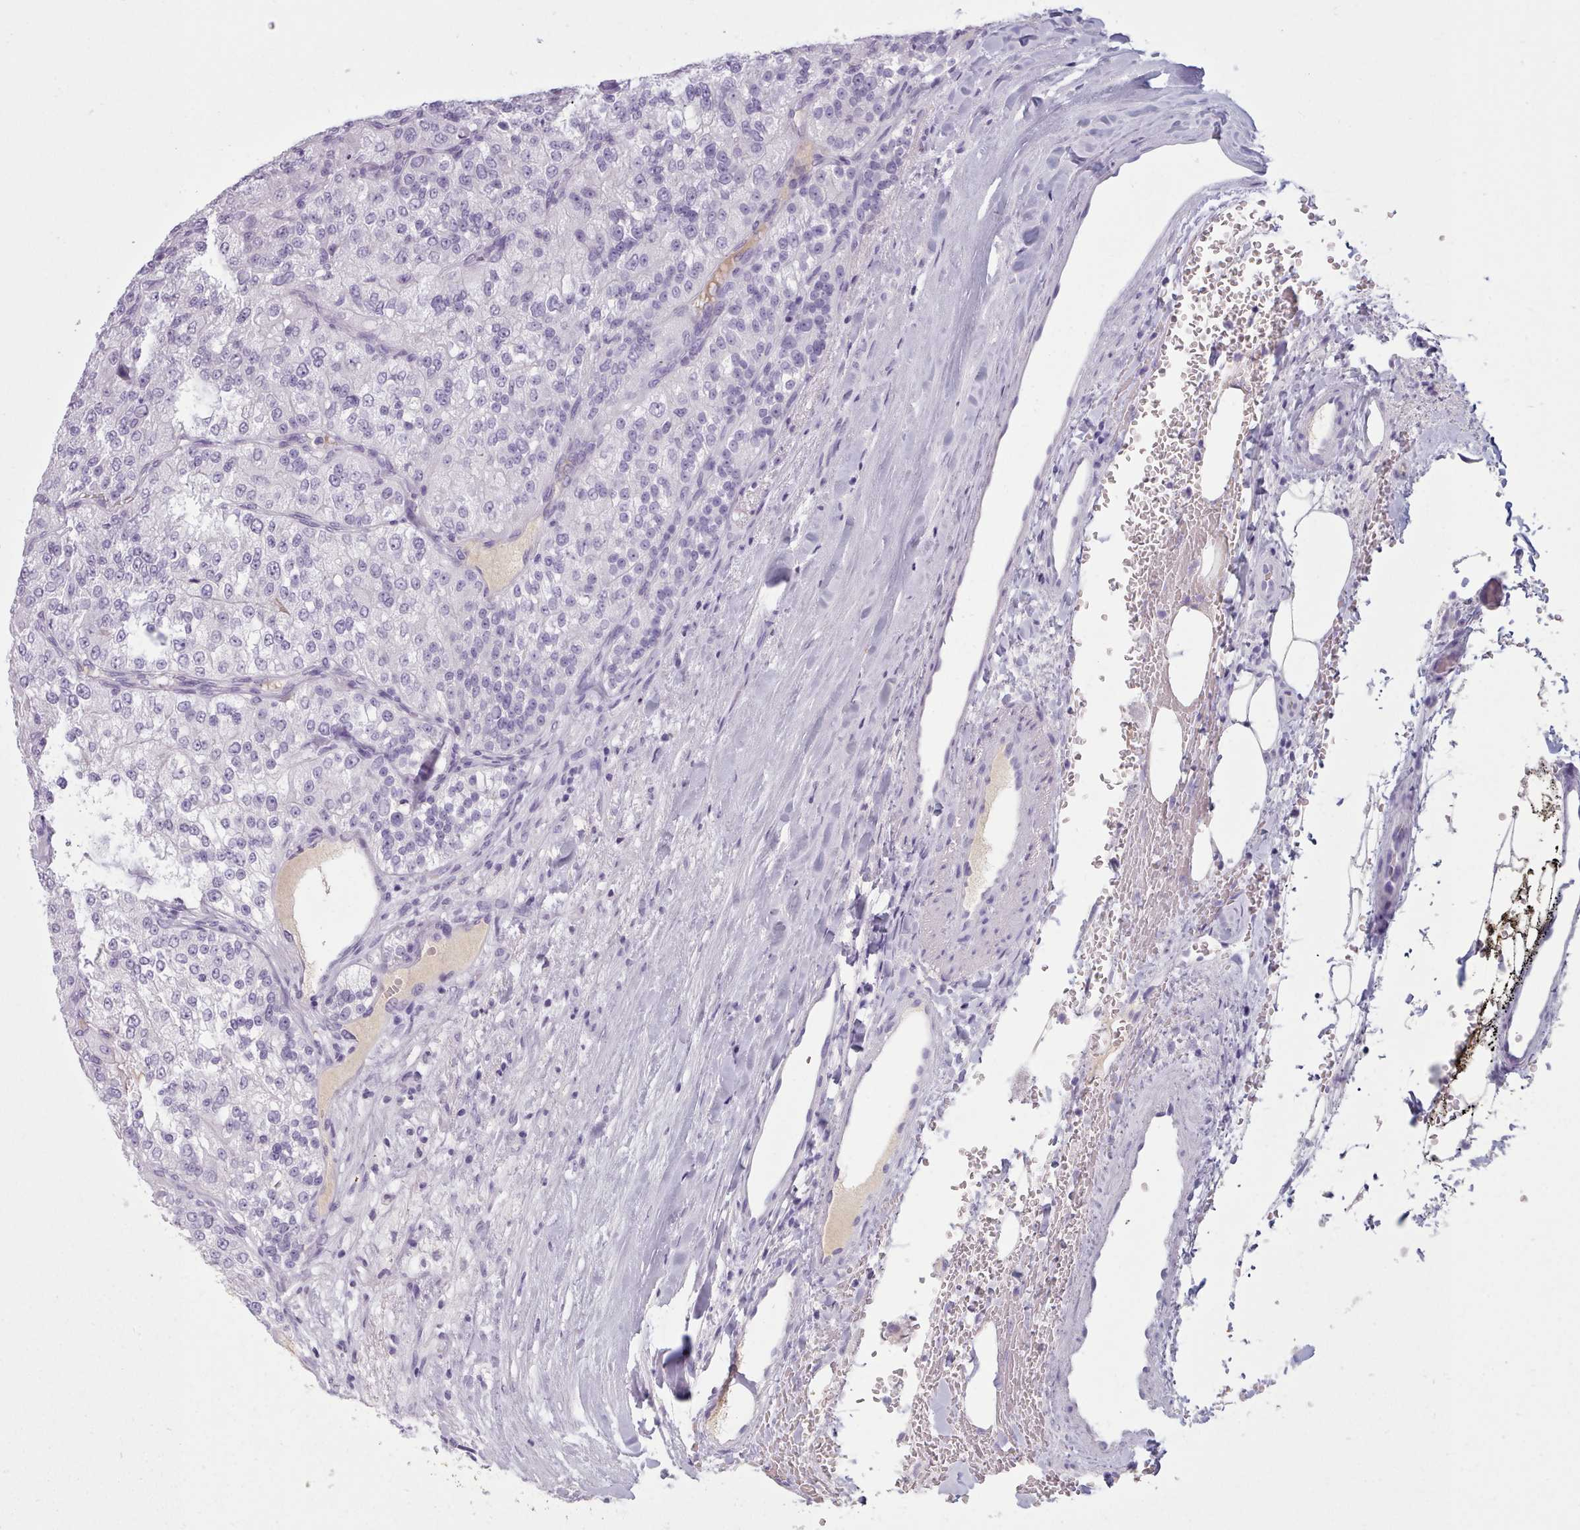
{"staining": {"intensity": "negative", "quantity": "none", "location": "none"}, "tissue": "renal cancer", "cell_type": "Tumor cells", "image_type": "cancer", "snomed": [{"axis": "morphology", "description": "Adenocarcinoma, NOS"}, {"axis": "topography", "description": "Kidney"}], "caption": "Immunohistochemistry image of adenocarcinoma (renal) stained for a protein (brown), which exhibits no expression in tumor cells.", "gene": "ZNF43", "patient": {"sex": "female", "age": 63}}